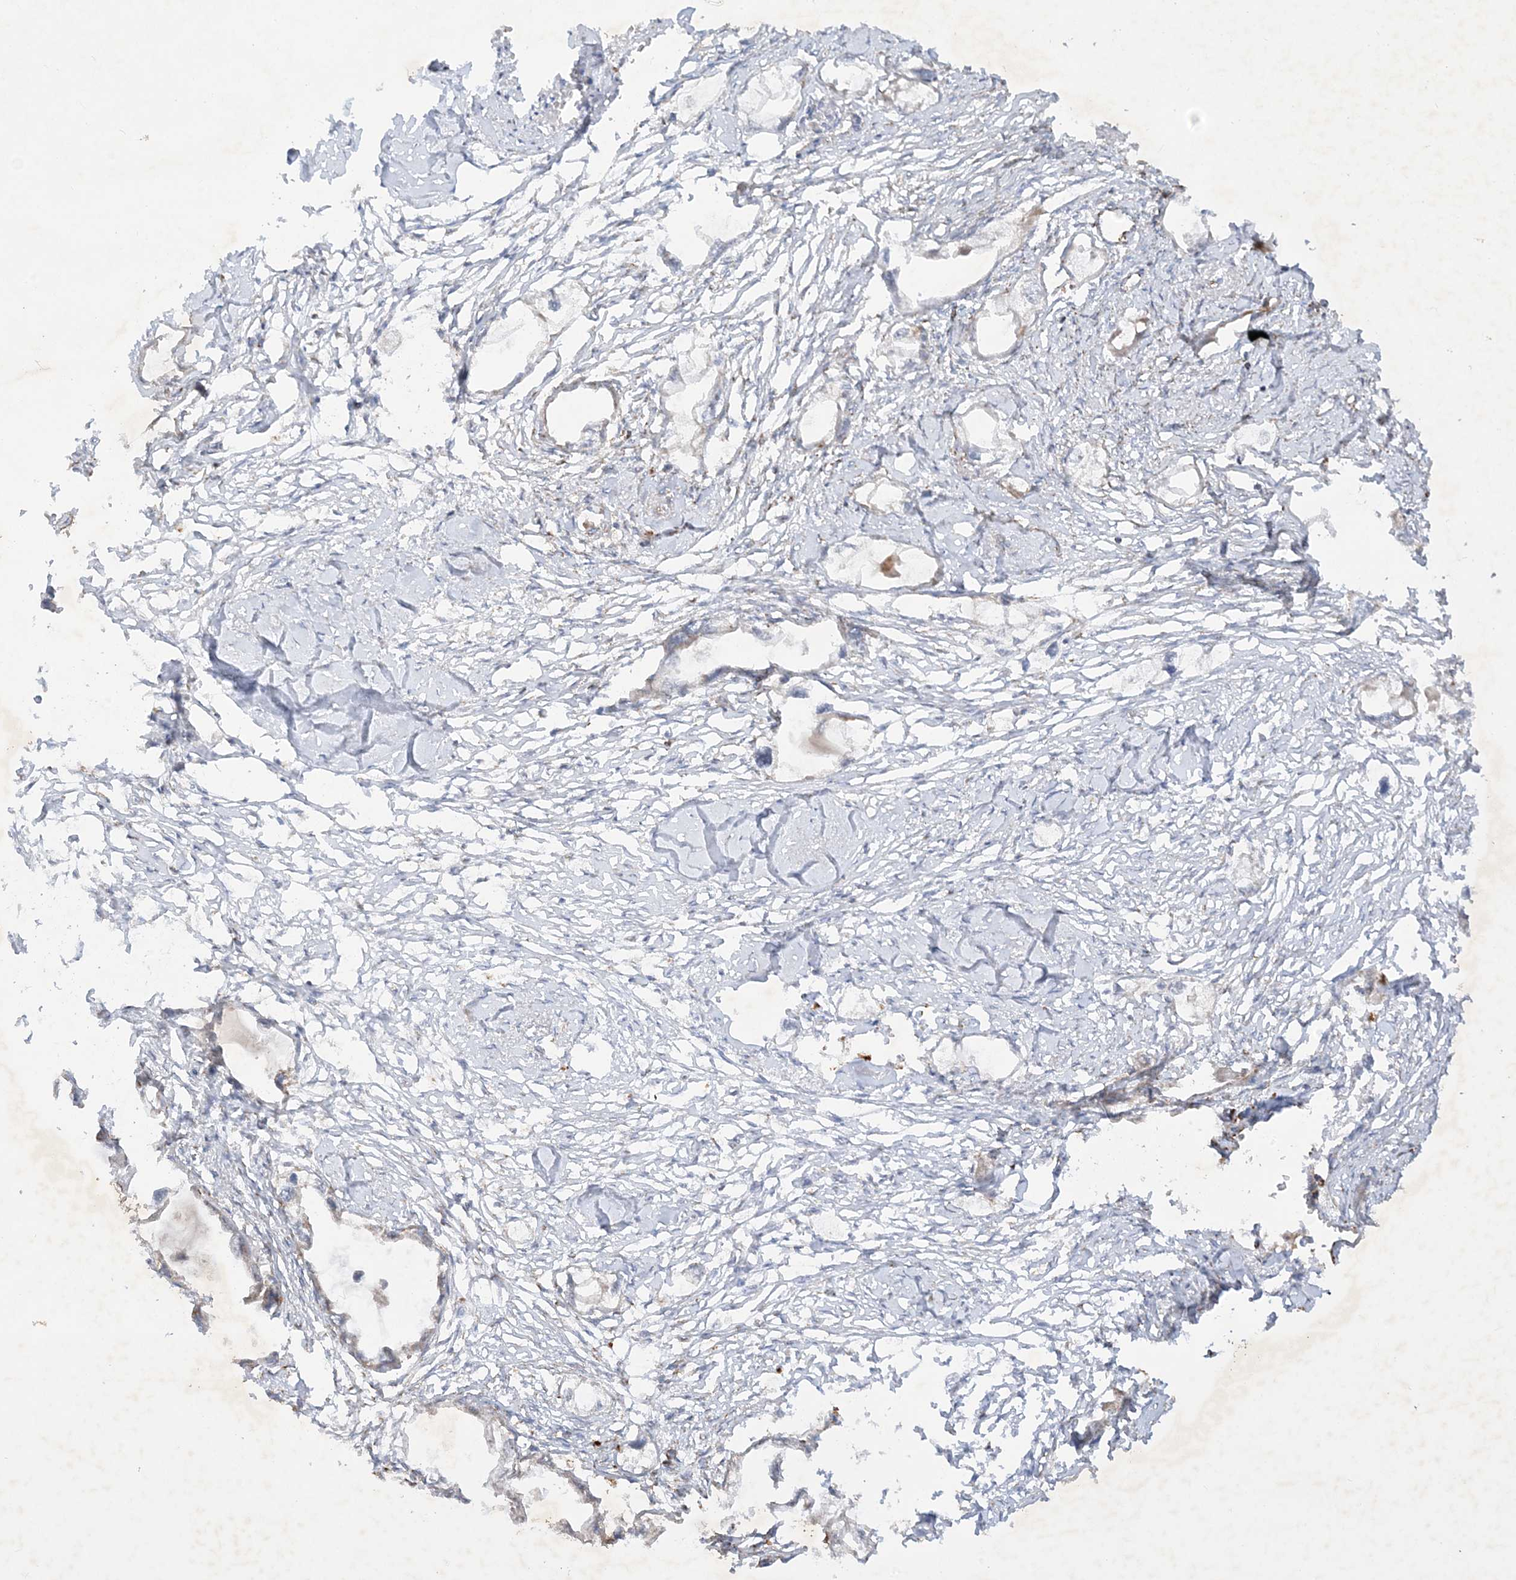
{"staining": {"intensity": "weak", "quantity": "<25%", "location": "cytoplasmic/membranous"}, "tissue": "endometrial cancer", "cell_type": "Tumor cells", "image_type": "cancer", "snomed": [{"axis": "morphology", "description": "Adenocarcinoma, NOS"}, {"axis": "morphology", "description": "Adenocarcinoma, metastatic, NOS"}, {"axis": "topography", "description": "Adipose tissue"}, {"axis": "topography", "description": "Endometrium"}], "caption": "DAB (3,3'-diaminobenzidine) immunohistochemical staining of human endometrial adenocarcinoma exhibits no significant staining in tumor cells. The staining is performed using DAB (3,3'-diaminobenzidine) brown chromogen with nuclei counter-stained in using hematoxylin.", "gene": "NDUFAF3", "patient": {"sex": "female", "age": 67}}